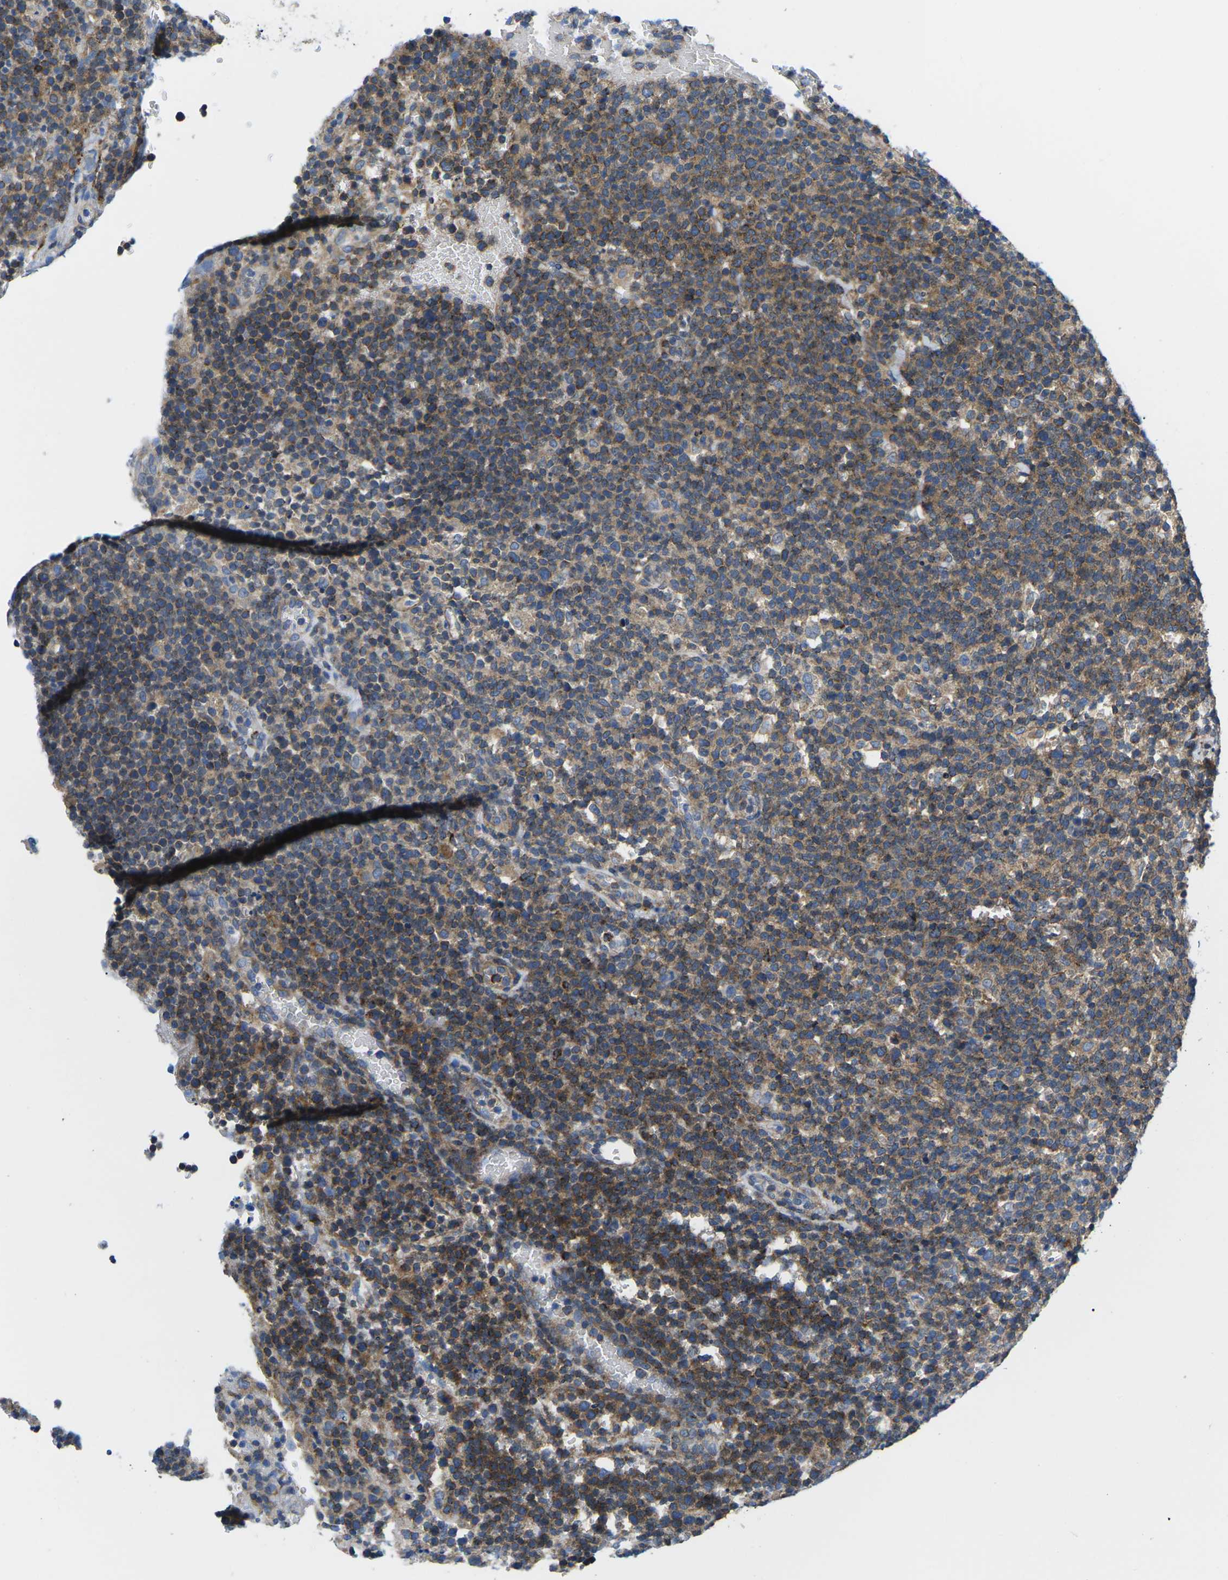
{"staining": {"intensity": "moderate", "quantity": "25%-75%", "location": "cytoplasmic/membranous"}, "tissue": "lymphoma", "cell_type": "Tumor cells", "image_type": "cancer", "snomed": [{"axis": "morphology", "description": "Malignant lymphoma, non-Hodgkin's type, High grade"}, {"axis": "topography", "description": "Lymph node"}], "caption": "Lymphoma stained with DAB immunohistochemistry displays medium levels of moderate cytoplasmic/membranous expression in about 25%-75% of tumor cells. The staining is performed using DAB (3,3'-diaminobenzidine) brown chromogen to label protein expression. The nuclei are counter-stained blue using hematoxylin.", "gene": "DLG1", "patient": {"sex": "male", "age": 61}}